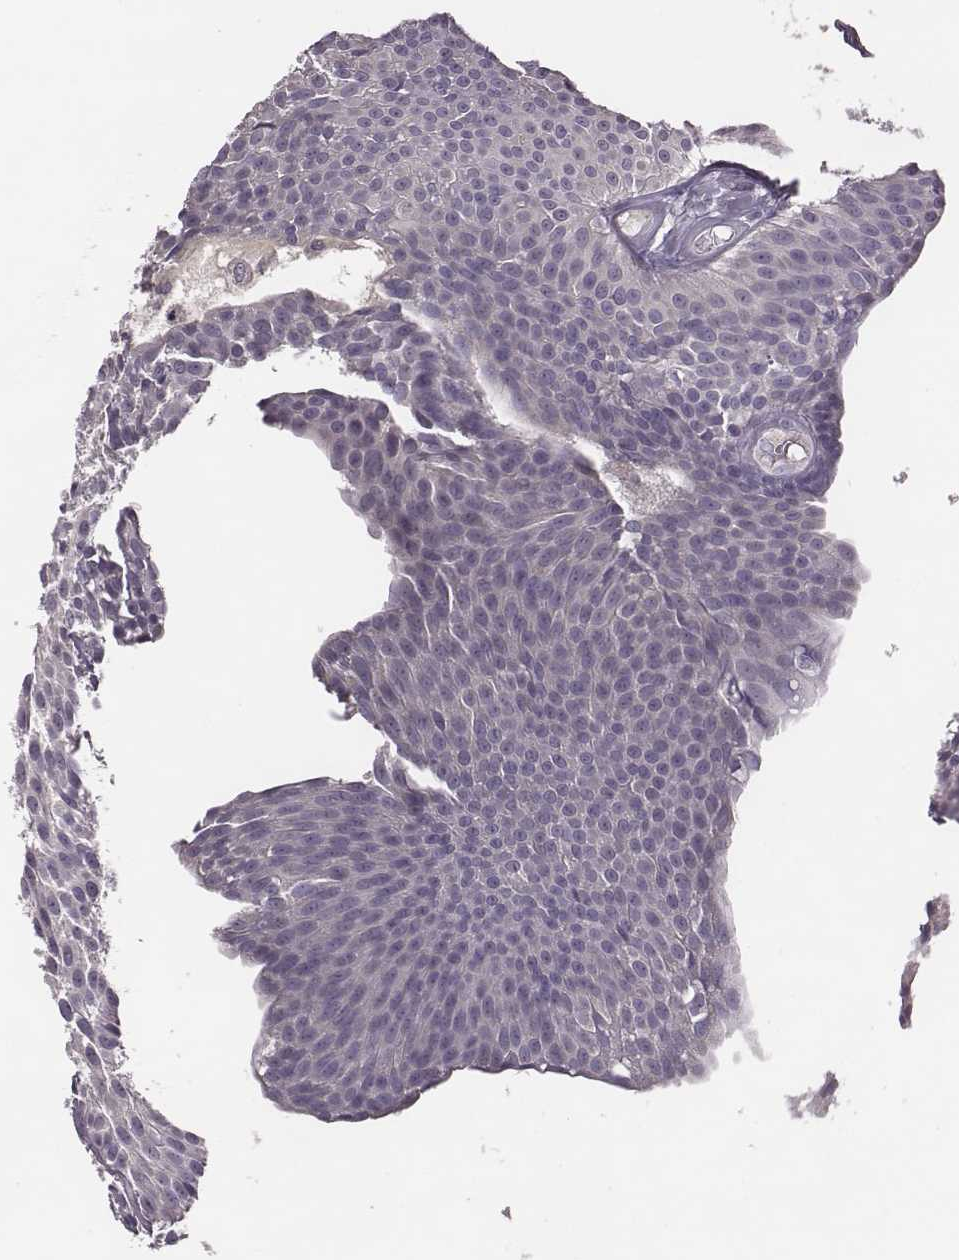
{"staining": {"intensity": "negative", "quantity": "none", "location": "none"}, "tissue": "urothelial cancer", "cell_type": "Tumor cells", "image_type": "cancer", "snomed": [{"axis": "morphology", "description": "Urothelial carcinoma, Low grade"}, {"axis": "topography", "description": "Urinary bladder"}], "caption": "Immunohistochemical staining of human urothelial cancer reveals no significant expression in tumor cells.", "gene": "KMO", "patient": {"sex": "male", "age": 63}}